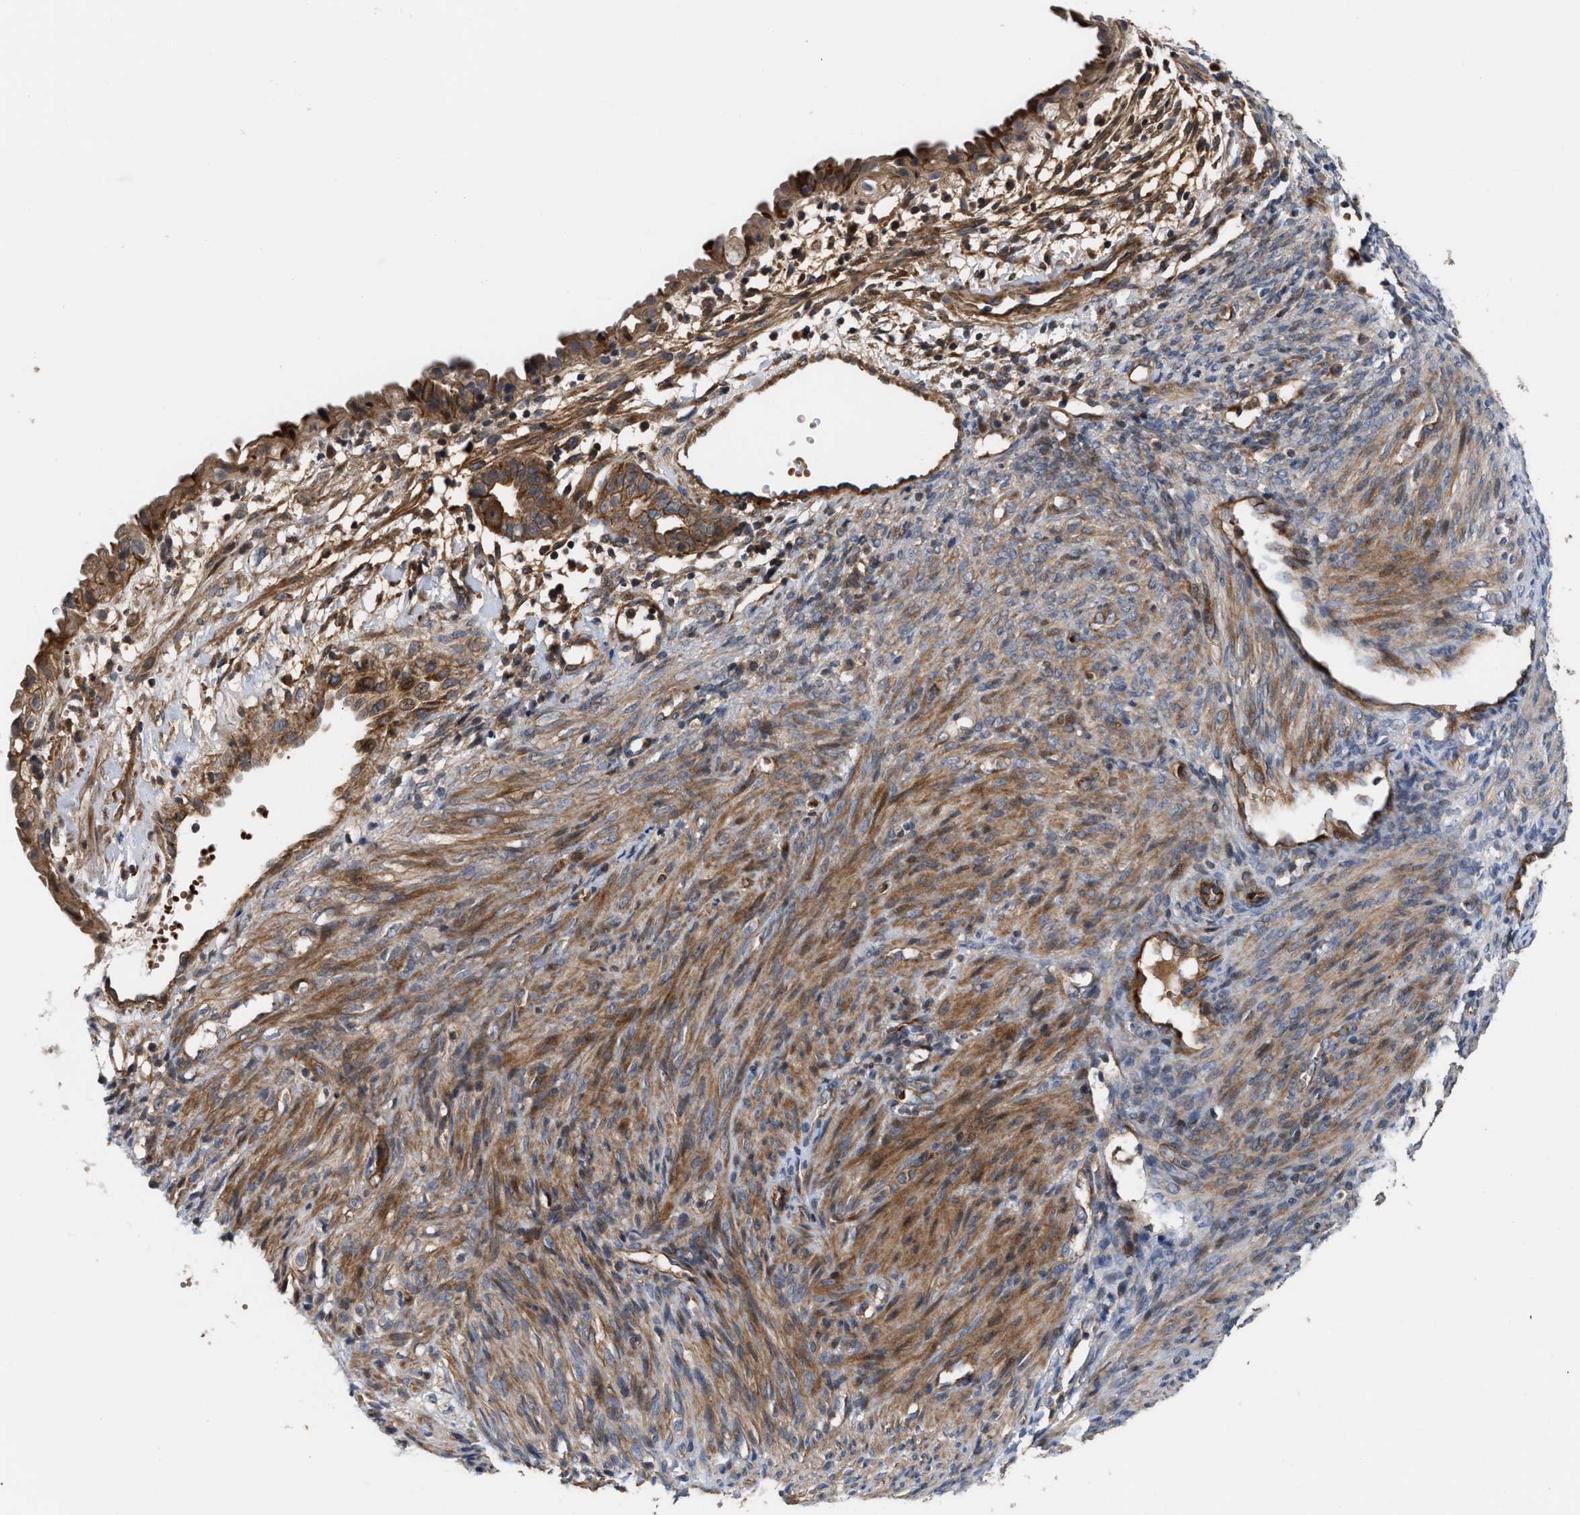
{"staining": {"intensity": "moderate", "quantity": ">75%", "location": "cytoplasmic/membranous,nuclear"}, "tissue": "cervical cancer", "cell_type": "Tumor cells", "image_type": "cancer", "snomed": [{"axis": "morphology", "description": "Normal tissue, NOS"}, {"axis": "morphology", "description": "Adenocarcinoma, NOS"}, {"axis": "topography", "description": "Cervix"}, {"axis": "topography", "description": "Endometrium"}], "caption": "Immunohistochemical staining of cervical adenocarcinoma shows medium levels of moderate cytoplasmic/membranous and nuclear protein expression in approximately >75% of tumor cells.", "gene": "STAU1", "patient": {"sex": "female", "age": 86}}